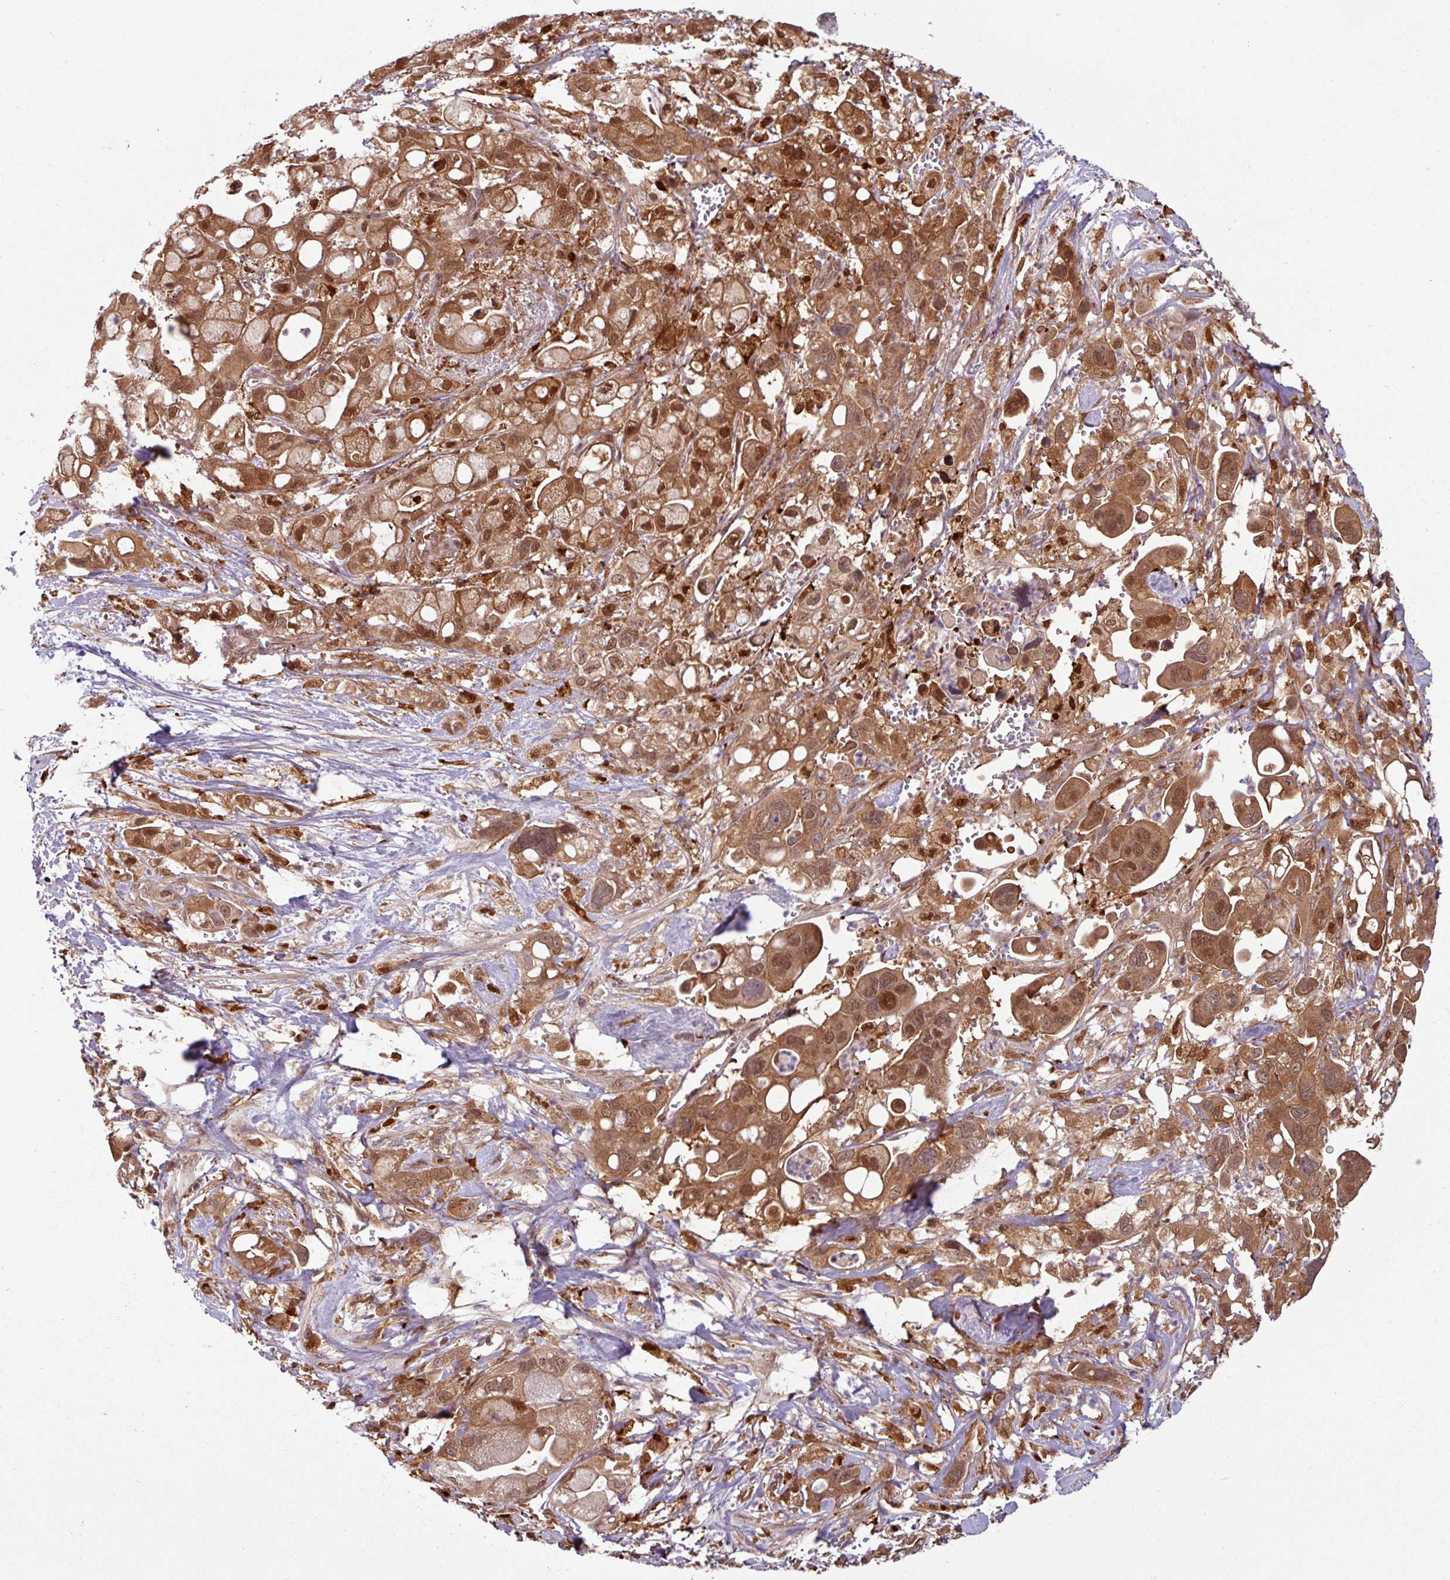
{"staining": {"intensity": "moderate", "quantity": ">75%", "location": "cytoplasmic/membranous,nuclear"}, "tissue": "pancreatic cancer", "cell_type": "Tumor cells", "image_type": "cancer", "snomed": [{"axis": "morphology", "description": "Adenocarcinoma, NOS"}, {"axis": "topography", "description": "Pancreas"}], "caption": "High-magnification brightfield microscopy of pancreatic cancer (adenocarcinoma) stained with DAB (brown) and counterstained with hematoxylin (blue). tumor cells exhibit moderate cytoplasmic/membranous and nuclear positivity is present in approximately>75% of cells.", "gene": "KCTD11", "patient": {"sex": "male", "age": 68}}